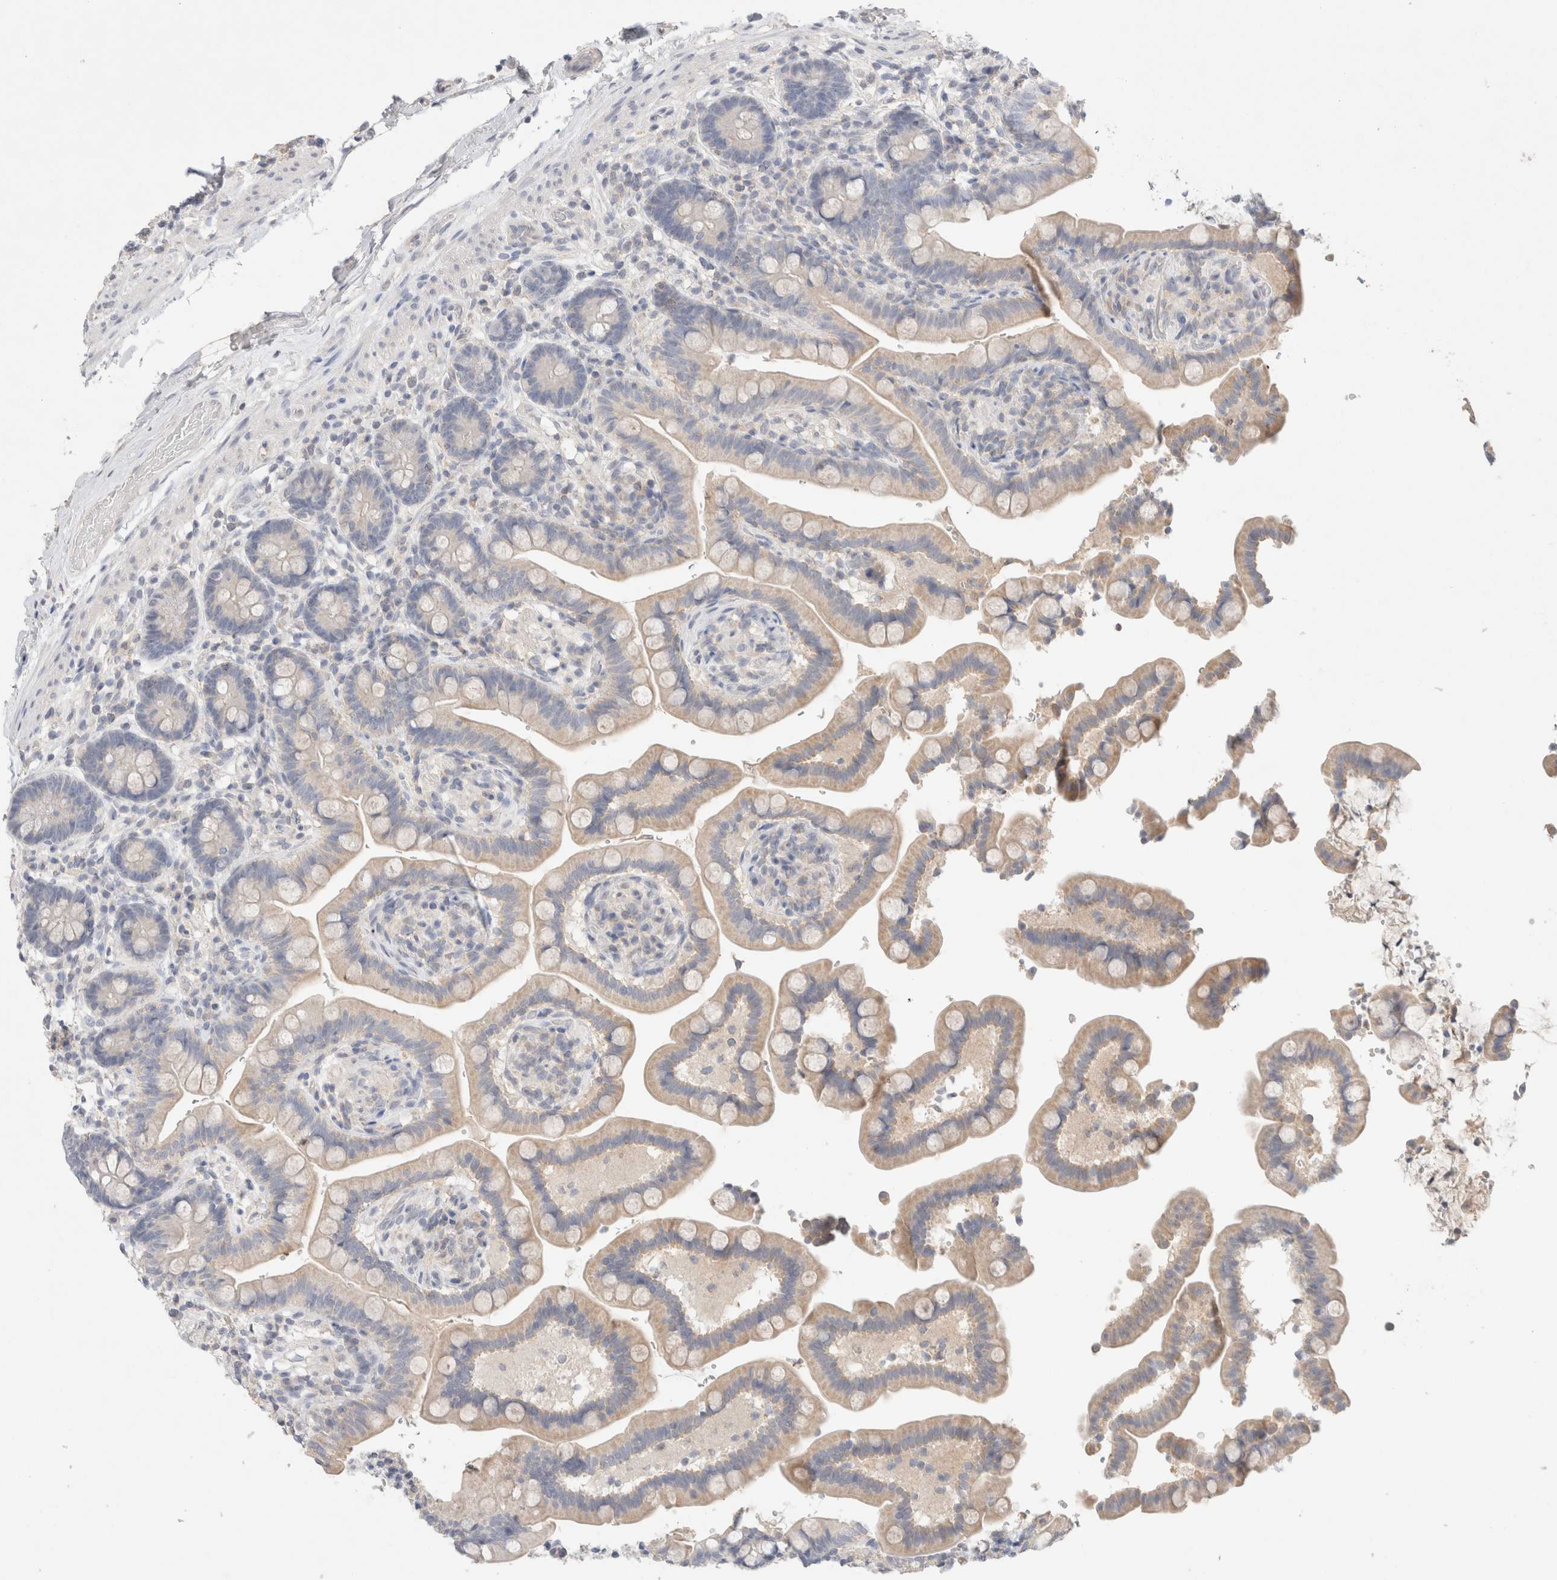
{"staining": {"intensity": "negative", "quantity": "none", "location": "none"}, "tissue": "colon", "cell_type": "Endothelial cells", "image_type": "normal", "snomed": [{"axis": "morphology", "description": "Normal tissue, NOS"}, {"axis": "topography", "description": "Smooth muscle"}, {"axis": "topography", "description": "Colon"}], "caption": "High power microscopy image of an immunohistochemistry (IHC) histopathology image of unremarkable colon, revealing no significant staining in endothelial cells. Nuclei are stained in blue.", "gene": "MPP2", "patient": {"sex": "male", "age": 73}}